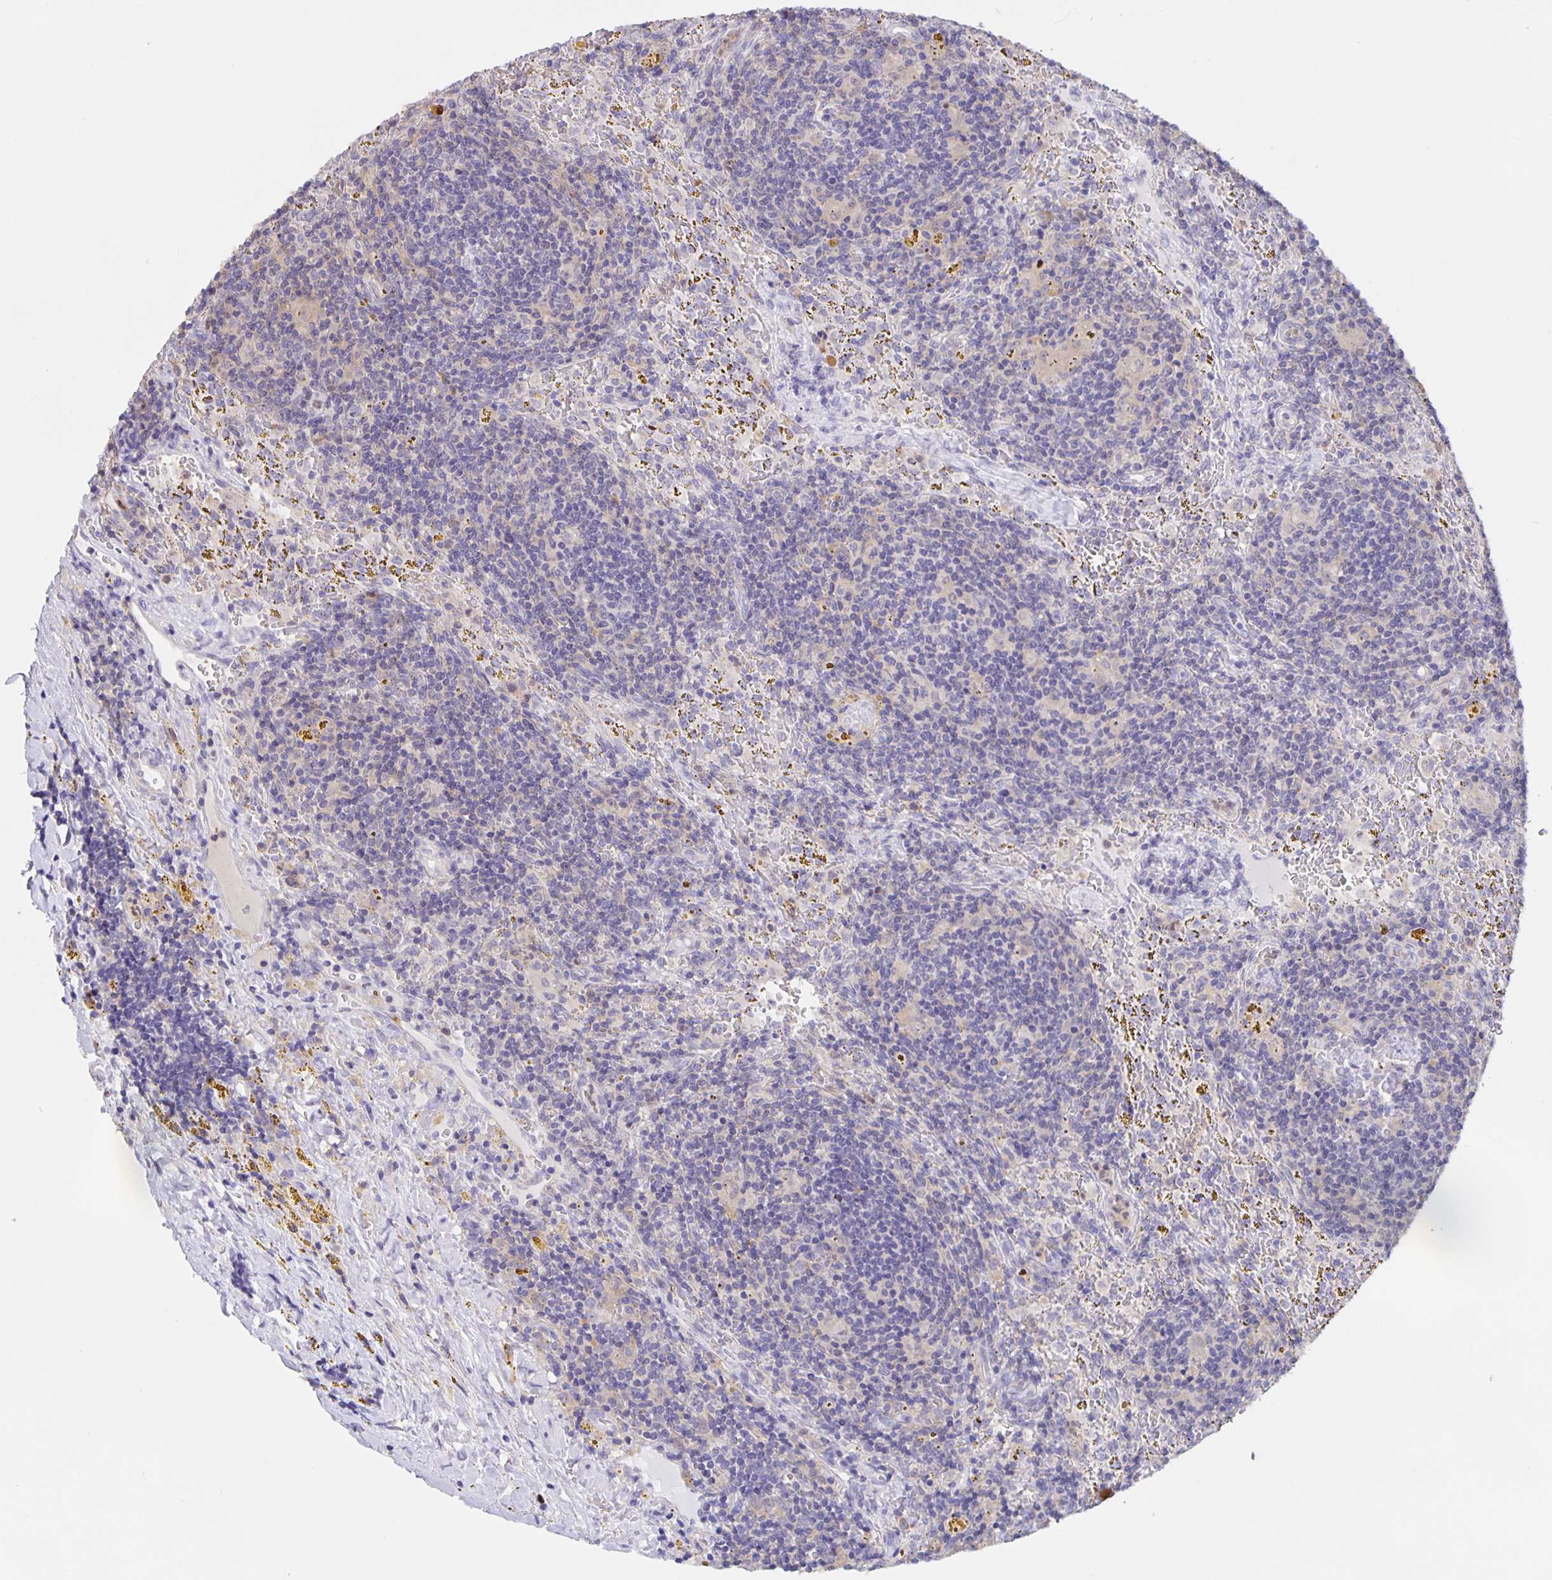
{"staining": {"intensity": "negative", "quantity": "none", "location": "none"}, "tissue": "lymphoma", "cell_type": "Tumor cells", "image_type": "cancer", "snomed": [{"axis": "morphology", "description": "Malignant lymphoma, non-Hodgkin's type, Low grade"}, {"axis": "topography", "description": "Spleen"}], "caption": "Immunohistochemistry histopathology image of human malignant lymphoma, non-Hodgkin's type (low-grade) stained for a protein (brown), which shows no positivity in tumor cells. (Brightfield microscopy of DAB immunohistochemistry at high magnification).", "gene": "MARCHF6", "patient": {"sex": "female", "age": 70}}